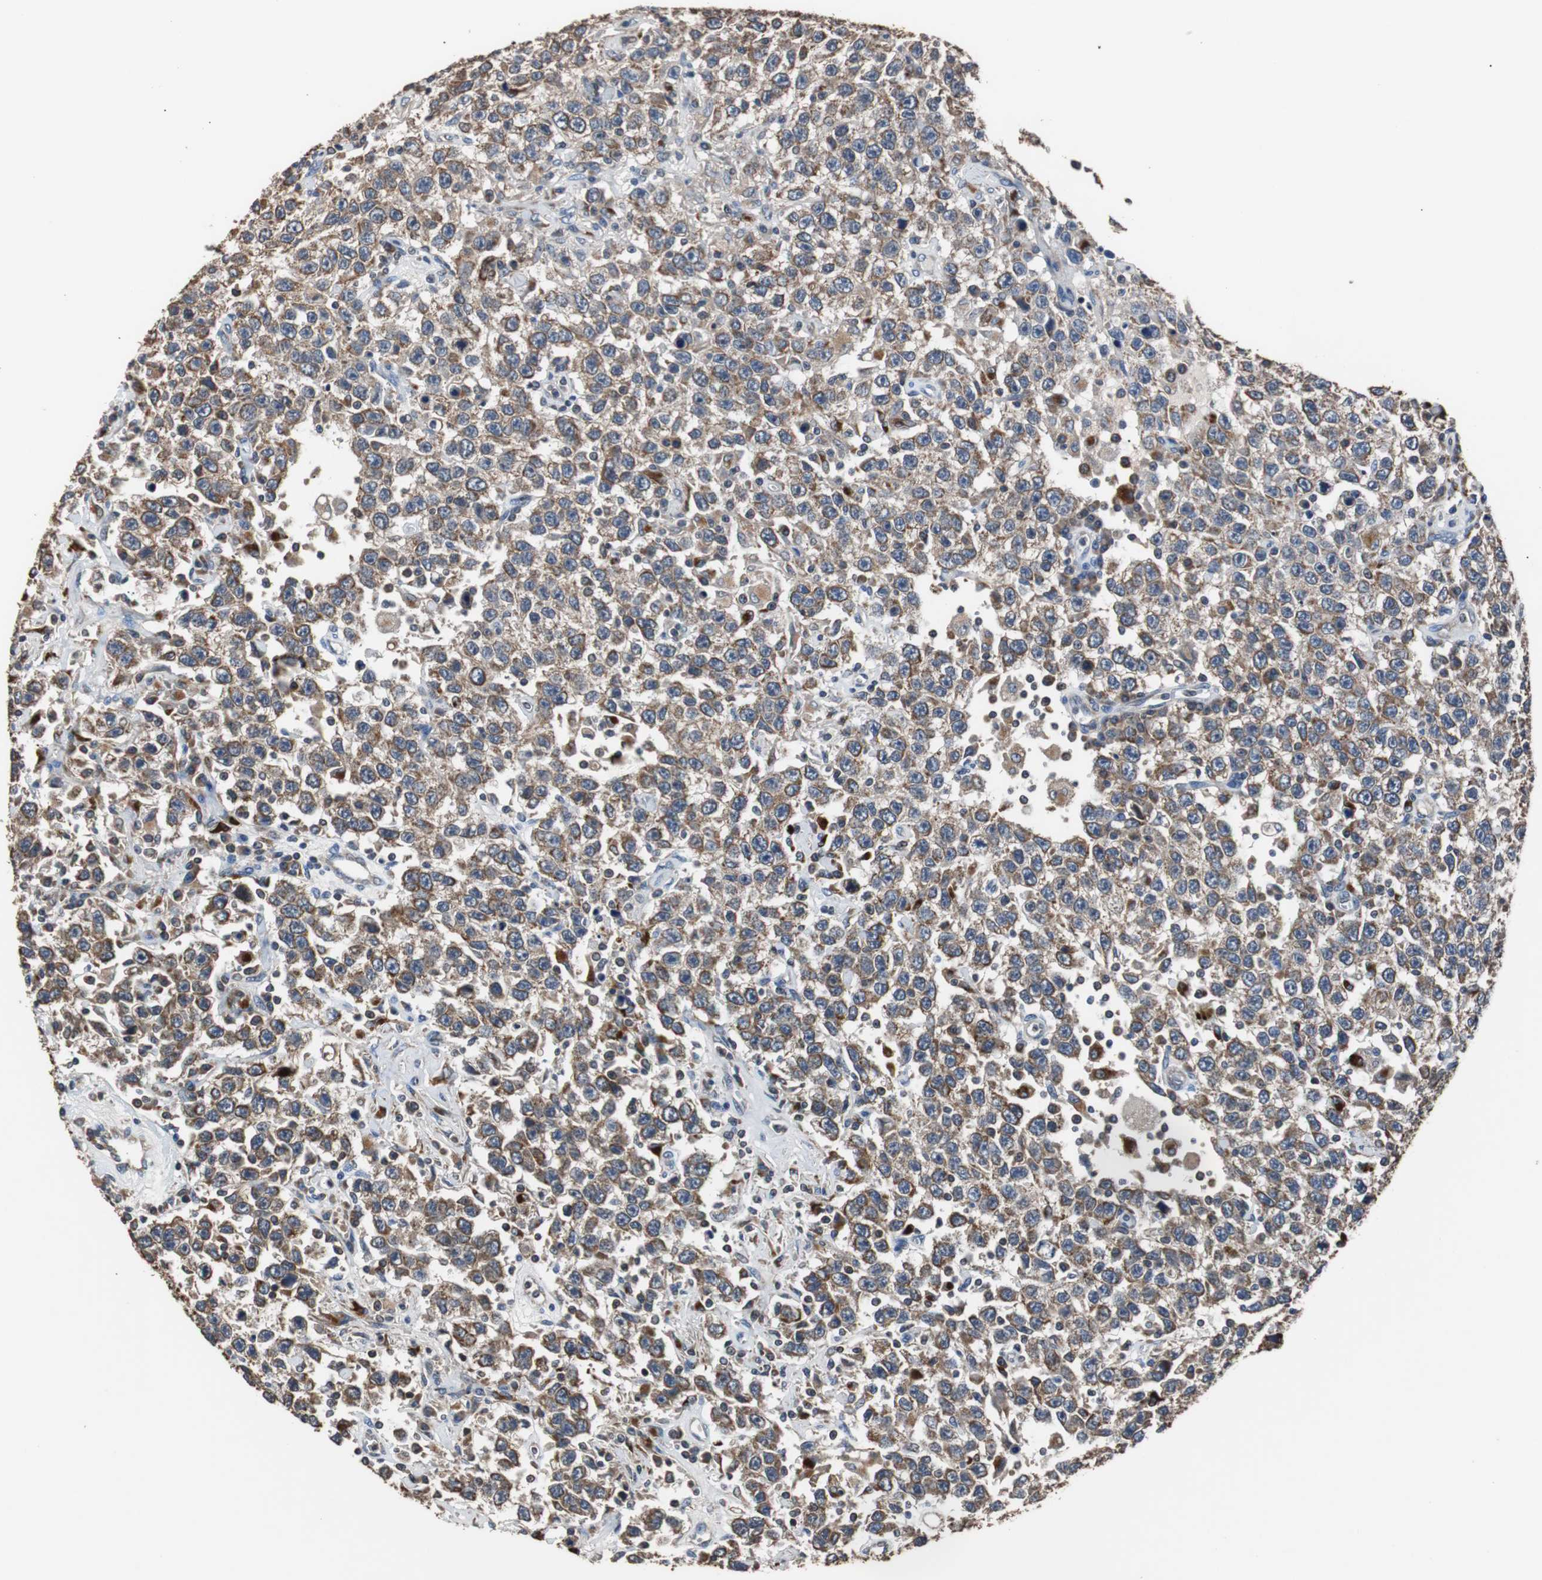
{"staining": {"intensity": "strong", "quantity": ">75%", "location": "cytoplasmic/membranous"}, "tissue": "testis cancer", "cell_type": "Tumor cells", "image_type": "cancer", "snomed": [{"axis": "morphology", "description": "Seminoma, NOS"}, {"axis": "topography", "description": "Testis"}], "caption": "About >75% of tumor cells in testis cancer display strong cytoplasmic/membranous protein staining as visualized by brown immunohistochemical staining.", "gene": "PITRM1", "patient": {"sex": "male", "age": 41}}